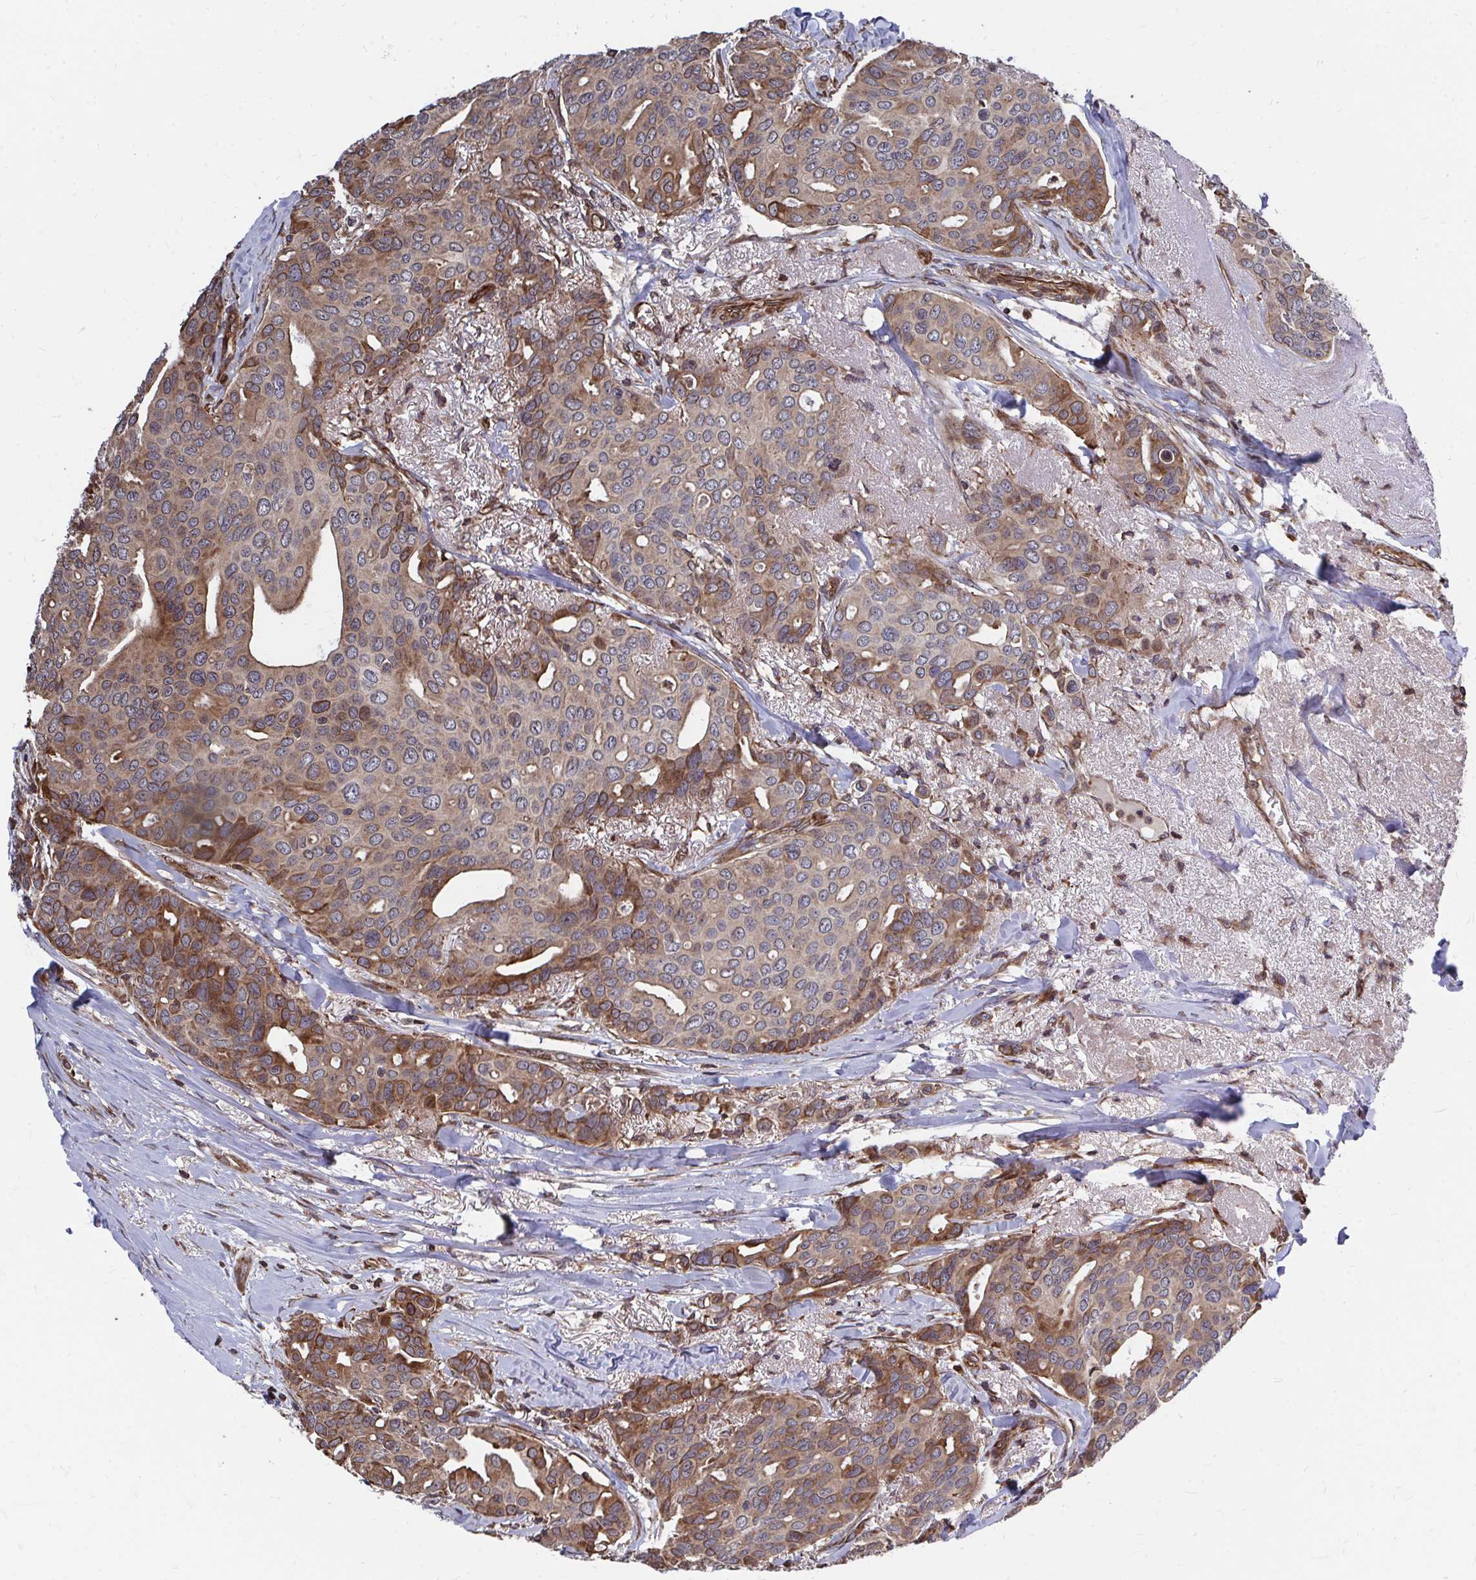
{"staining": {"intensity": "moderate", "quantity": "25%-75%", "location": "cytoplasmic/membranous"}, "tissue": "breast cancer", "cell_type": "Tumor cells", "image_type": "cancer", "snomed": [{"axis": "morphology", "description": "Duct carcinoma"}, {"axis": "topography", "description": "Breast"}], "caption": "Breast invasive ductal carcinoma was stained to show a protein in brown. There is medium levels of moderate cytoplasmic/membranous staining in about 25%-75% of tumor cells.", "gene": "FAM89A", "patient": {"sex": "female", "age": 54}}